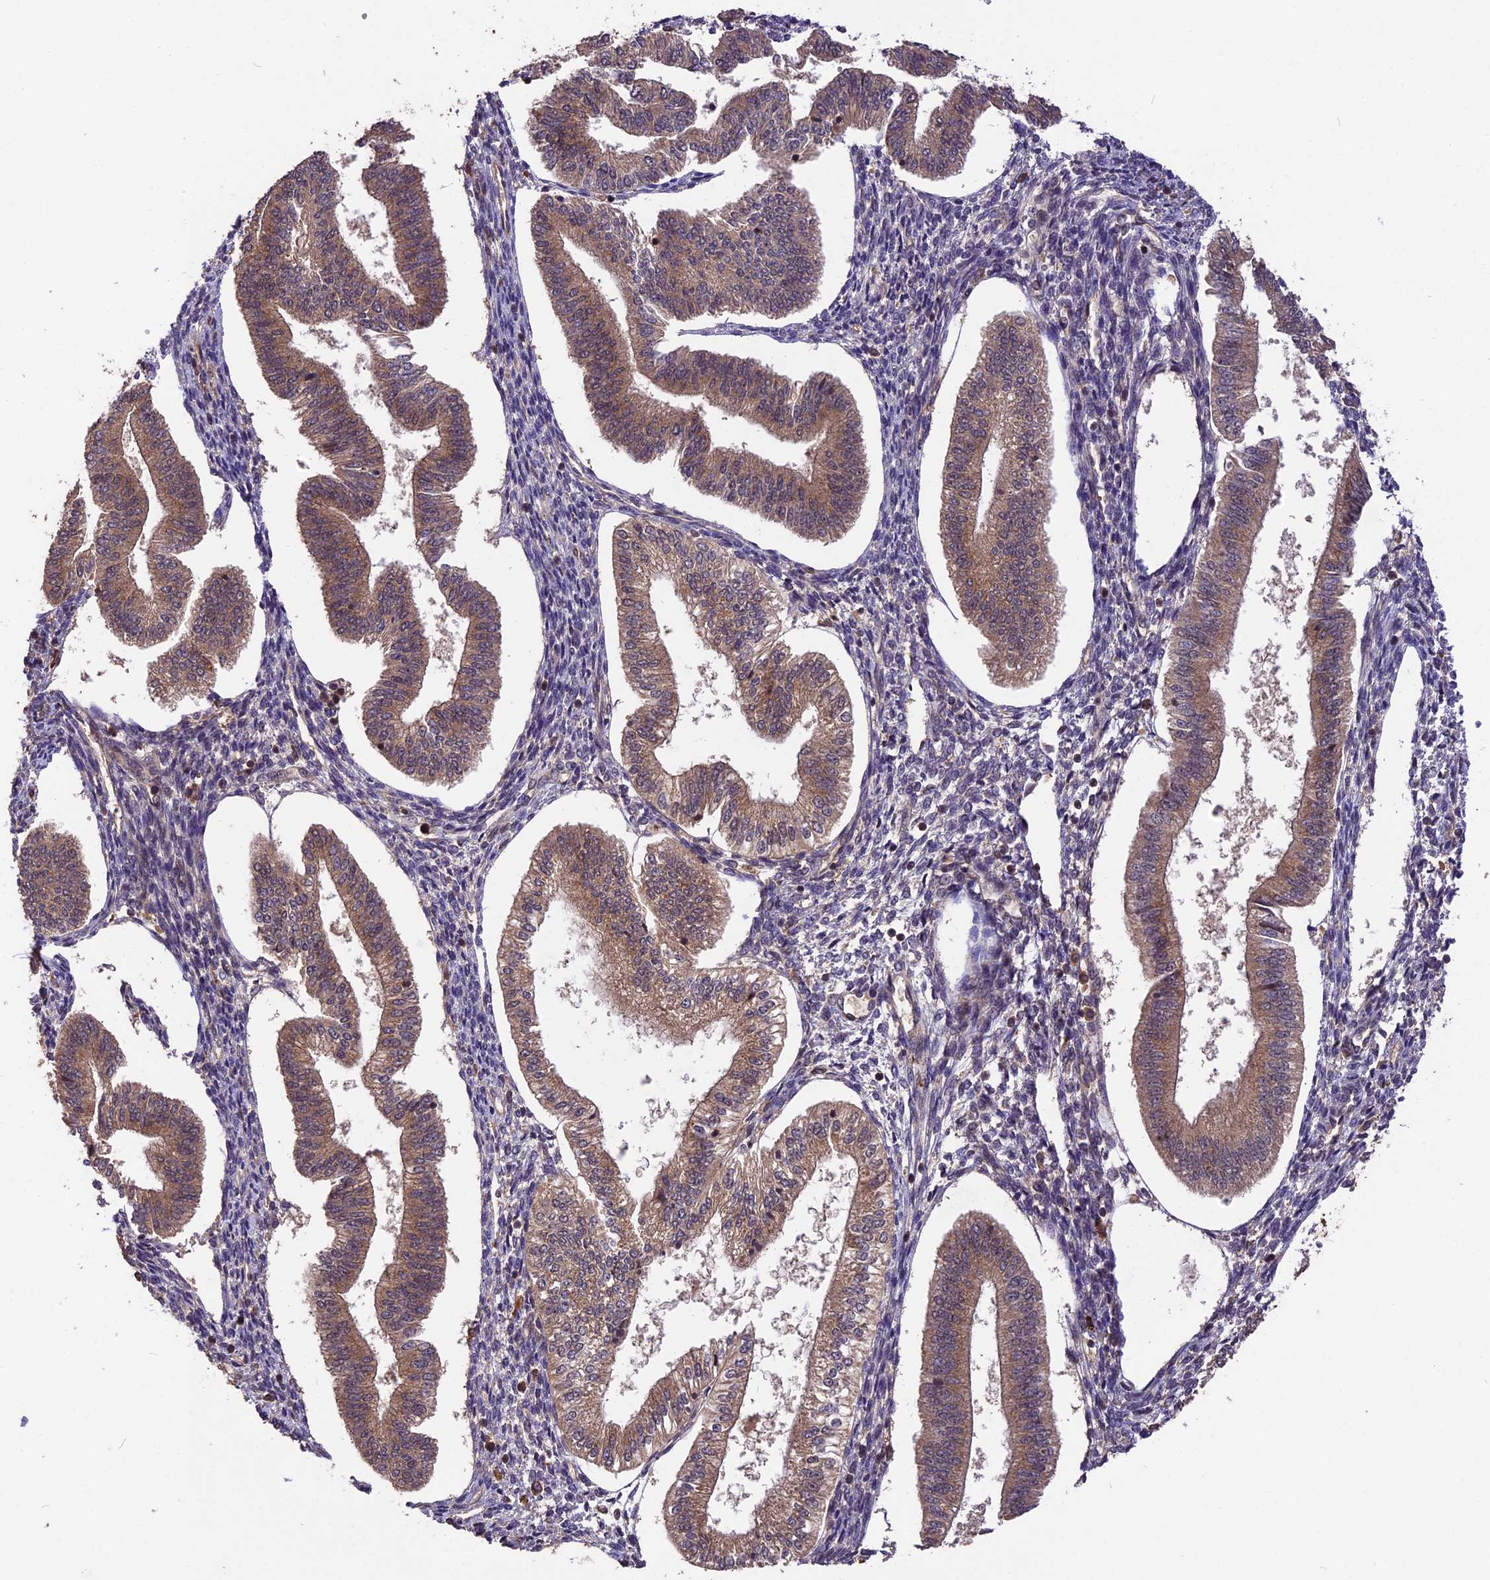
{"staining": {"intensity": "moderate", "quantity": "<25%", "location": "cytoplasmic/membranous,nuclear"}, "tissue": "endometrium", "cell_type": "Cells in endometrial stroma", "image_type": "normal", "snomed": [{"axis": "morphology", "description": "Normal tissue, NOS"}, {"axis": "topography", "description": "Endometrium"}], "caption": "This is an image of IHC staining of benign endometrium, which shows moderate staining in the cytoplasmic/membranous,nuclear of cells in endometrial stroma.", "gene": "ESCO1", "patient": {"sex": "female", "age": 34}}